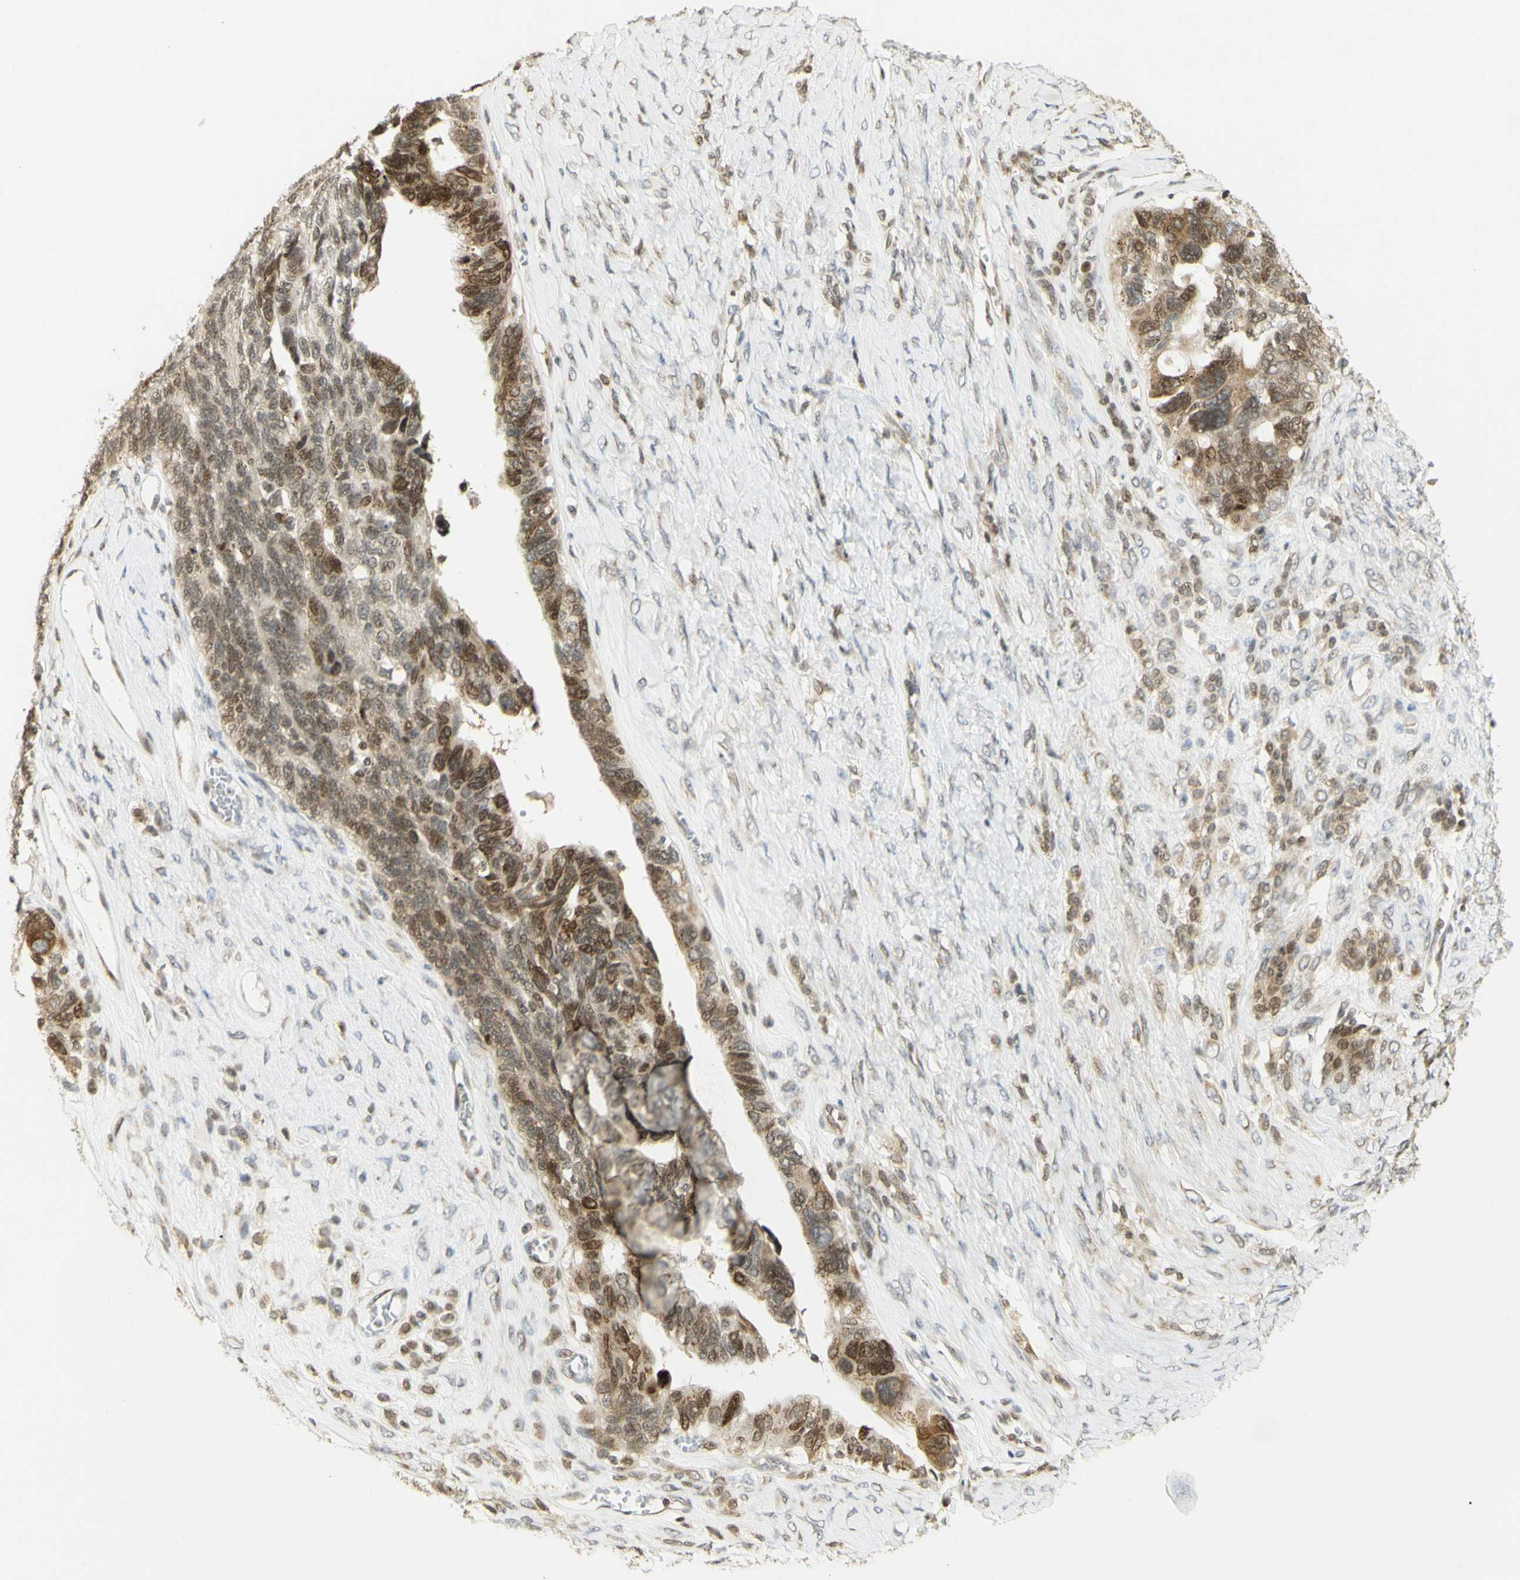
{"staining": {"intensity": "moderate", "quantity": ">75%", "location": "cytoplasmic/membranous,nuclear"}, "tissue": "ovarian cancer", "cell_type": "Tumor cells", "image_type": "cancer", "snomed": [{"axis": "morphology", "description": "Cystadenocarcinoma, serous, NOS"}, {"axis": "topography", "description": "Ovary"}], "caption": "Immunohistochemical staining of human serous cystadenocarcinoma (ovarian) shows medium levels of moderate cytoplasmic/membranous and nuclear expression in about >75% of tumor cells.", "gene": "KIF11", "patient": {"sex": "female", "age": 79}}